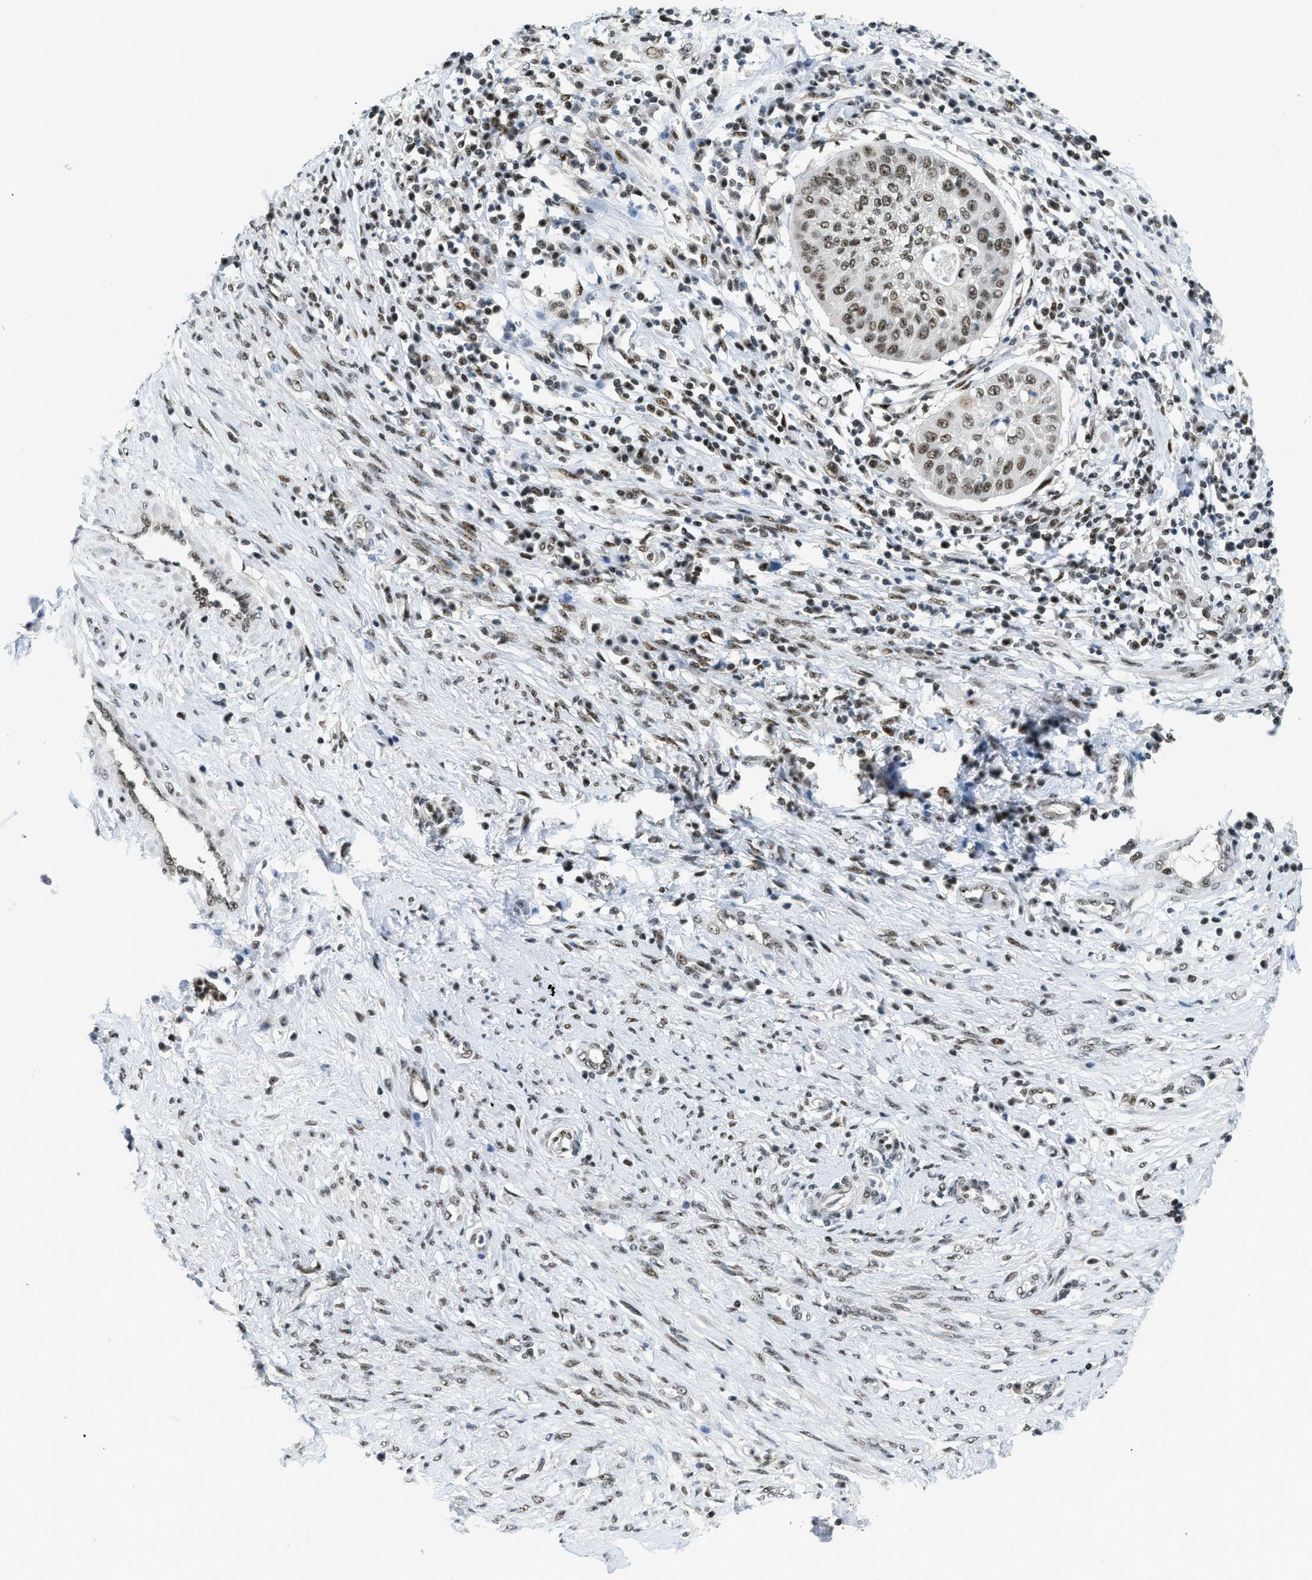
{"staining": {"intensity": "moderate", "quantity": ">75%", "location": "nuclear"}, "tissue": "cervical cancer", "cell_type": "Tumor cells", "image_type": "cancer", "snomed": [{"axis": "morphology", "description": "Normal tissue, NOS"}, {"axis": "morphology", "description": "Squamous cell carcinoma, NOS"}, {"axis": "topography", "description": "Cervix"}], "caption": "An IHC histopathology image of neoplastic tissue is shown. Protein staining in brown labels moderate nuclear positivity in squamous cell carcinoma (cervical) within tumor cells.", "gene": "URB1", "patient": {"sex": "female", "age": 39}}